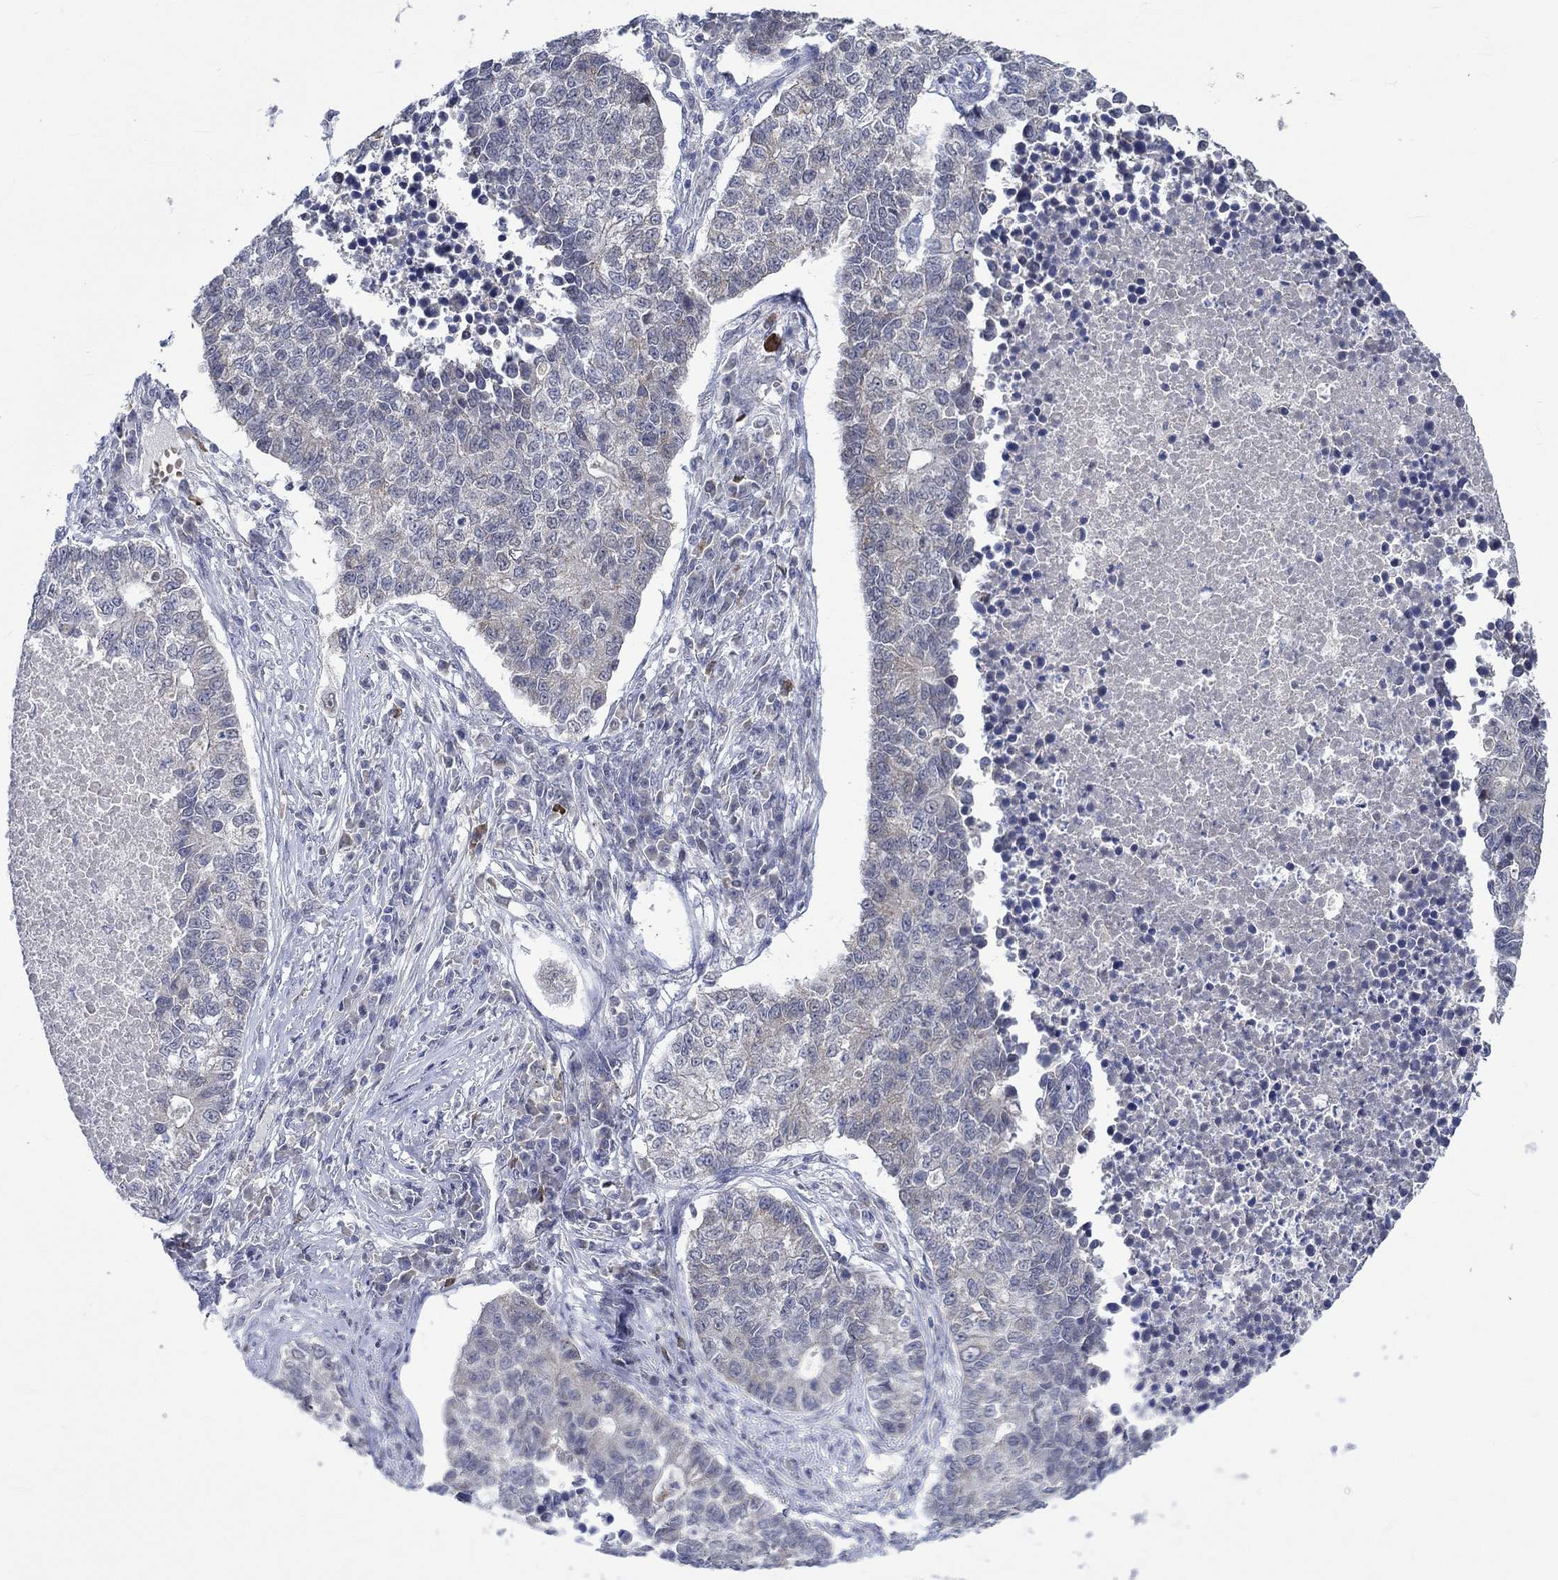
{"staining": {"intensity": "negative", "quantity": "none", "location": "none"}, "tissue": "lung cancer", "cell_type": "Tumor cells", "image_type": "cancer", "snomed": [{"axis": "morphology", "description": "Adenocarcinoma, NOS"}, {"axis": "topography", "description": "Lung"}], "caption": "Protein analysis of lung cancer (adenocarcinoma) reveals no significant positivity in tumor cells.", "gene": "WASF1", "patient": {"sex": "male", "age": 57}}